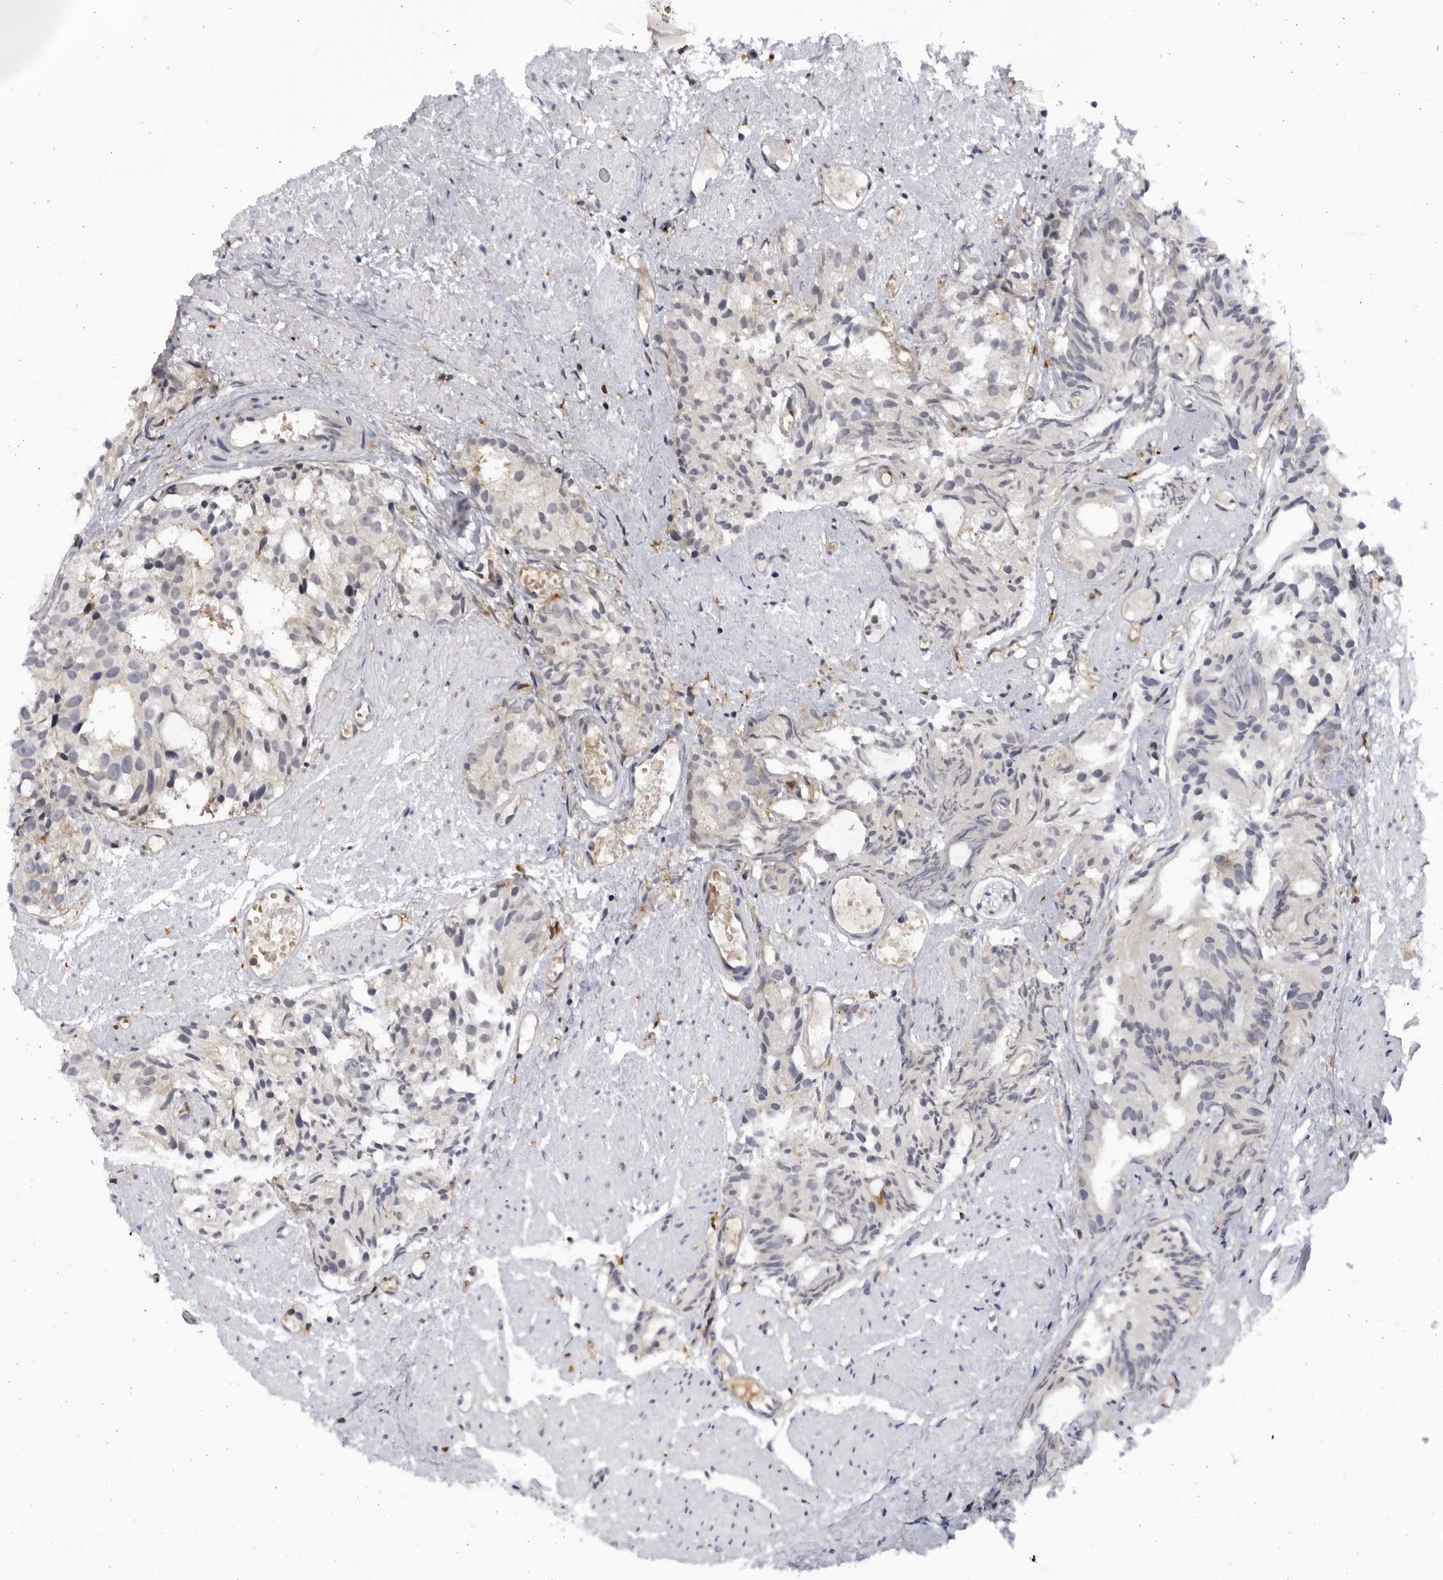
{"staining": {"intensity": "negative", "quantity": "none", "location": "none"}, "tissue": "prostate cancer", "cell_type": "Tumor cells", "image_type": "cancer", "snomed": [{"axis": "morphology", "description": "Adenocarcinoma, Low grade"}, {"axis": "topography", "description": "Prostate"}], "caption": "The photomicrograph displays no significant positivity in tumor cells of adenocarcinoma (low-grade) (prostate). (DAB IHC visualized using brightfield microscopy, high magnification).", "gene": "BMP2K", "patient": {"sex": "male", "age": 88}}